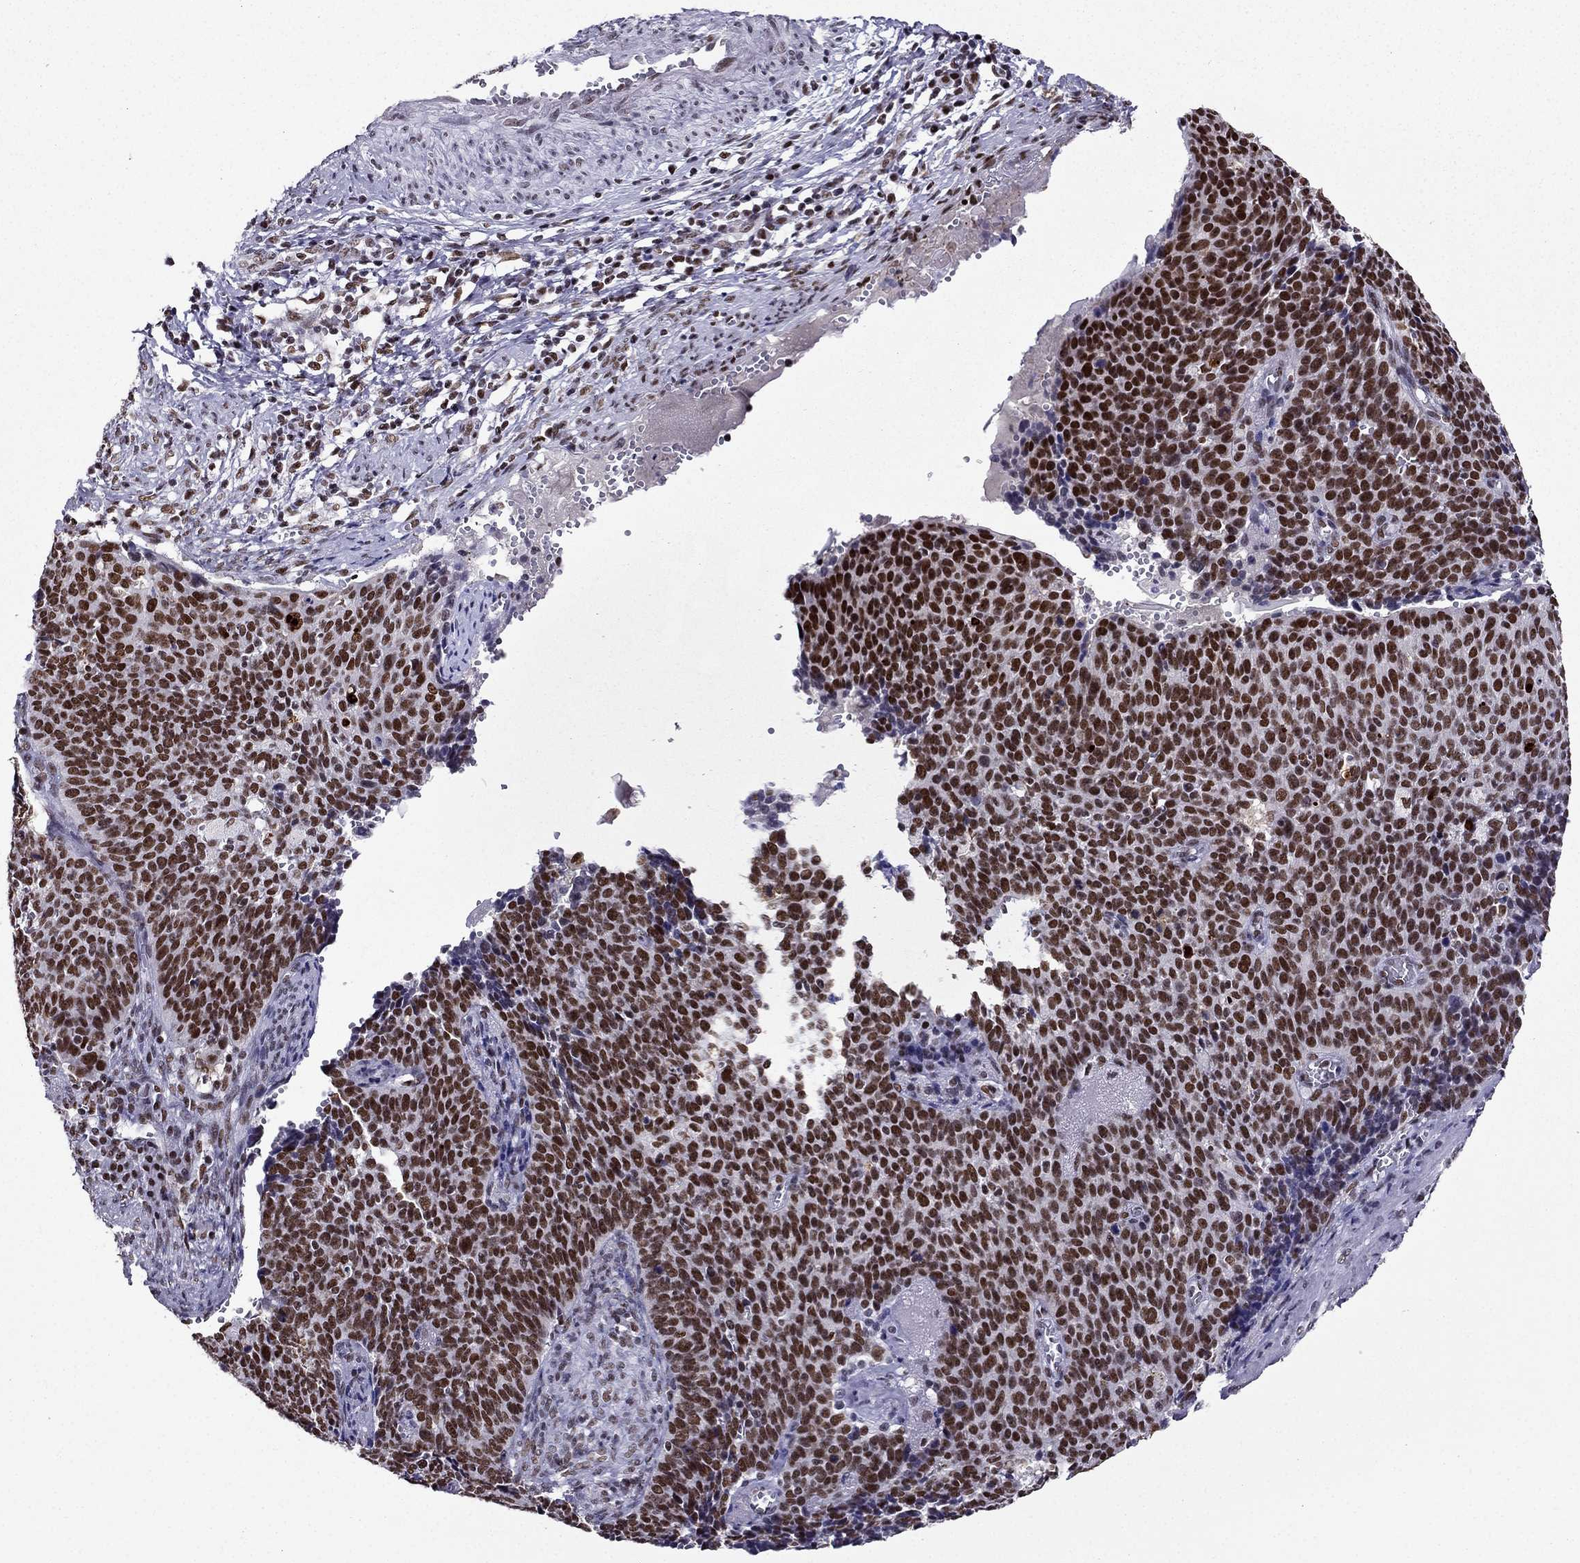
{"staining": {"intensity": "strong", "quantity": ">75%", "location": "nuclear"}, "tissue": "cervical cancer", "cell_type": "Tumor cells", "image_type": "cancer", "snomed": [{"axis": "morphology", "description": "Normal tissue, NOS"}, {"axis": "morphology", "description": "Squamous cell carcinoma, NOS"}, {"axis": "topography", "description": "Cervix"}], "caption": "Tumor cells display strong nuclear positivity in approximately >75% of cells in cervical squamous cell carcinoma. The staining was performed using DAB (3,3'-diaminobenzidine), with brown indicating positive protein expression. Nuclei are stained blue with hematoxylin.", "gene": "ZNF420", "patient": {"sex": "female", "age": 39}}